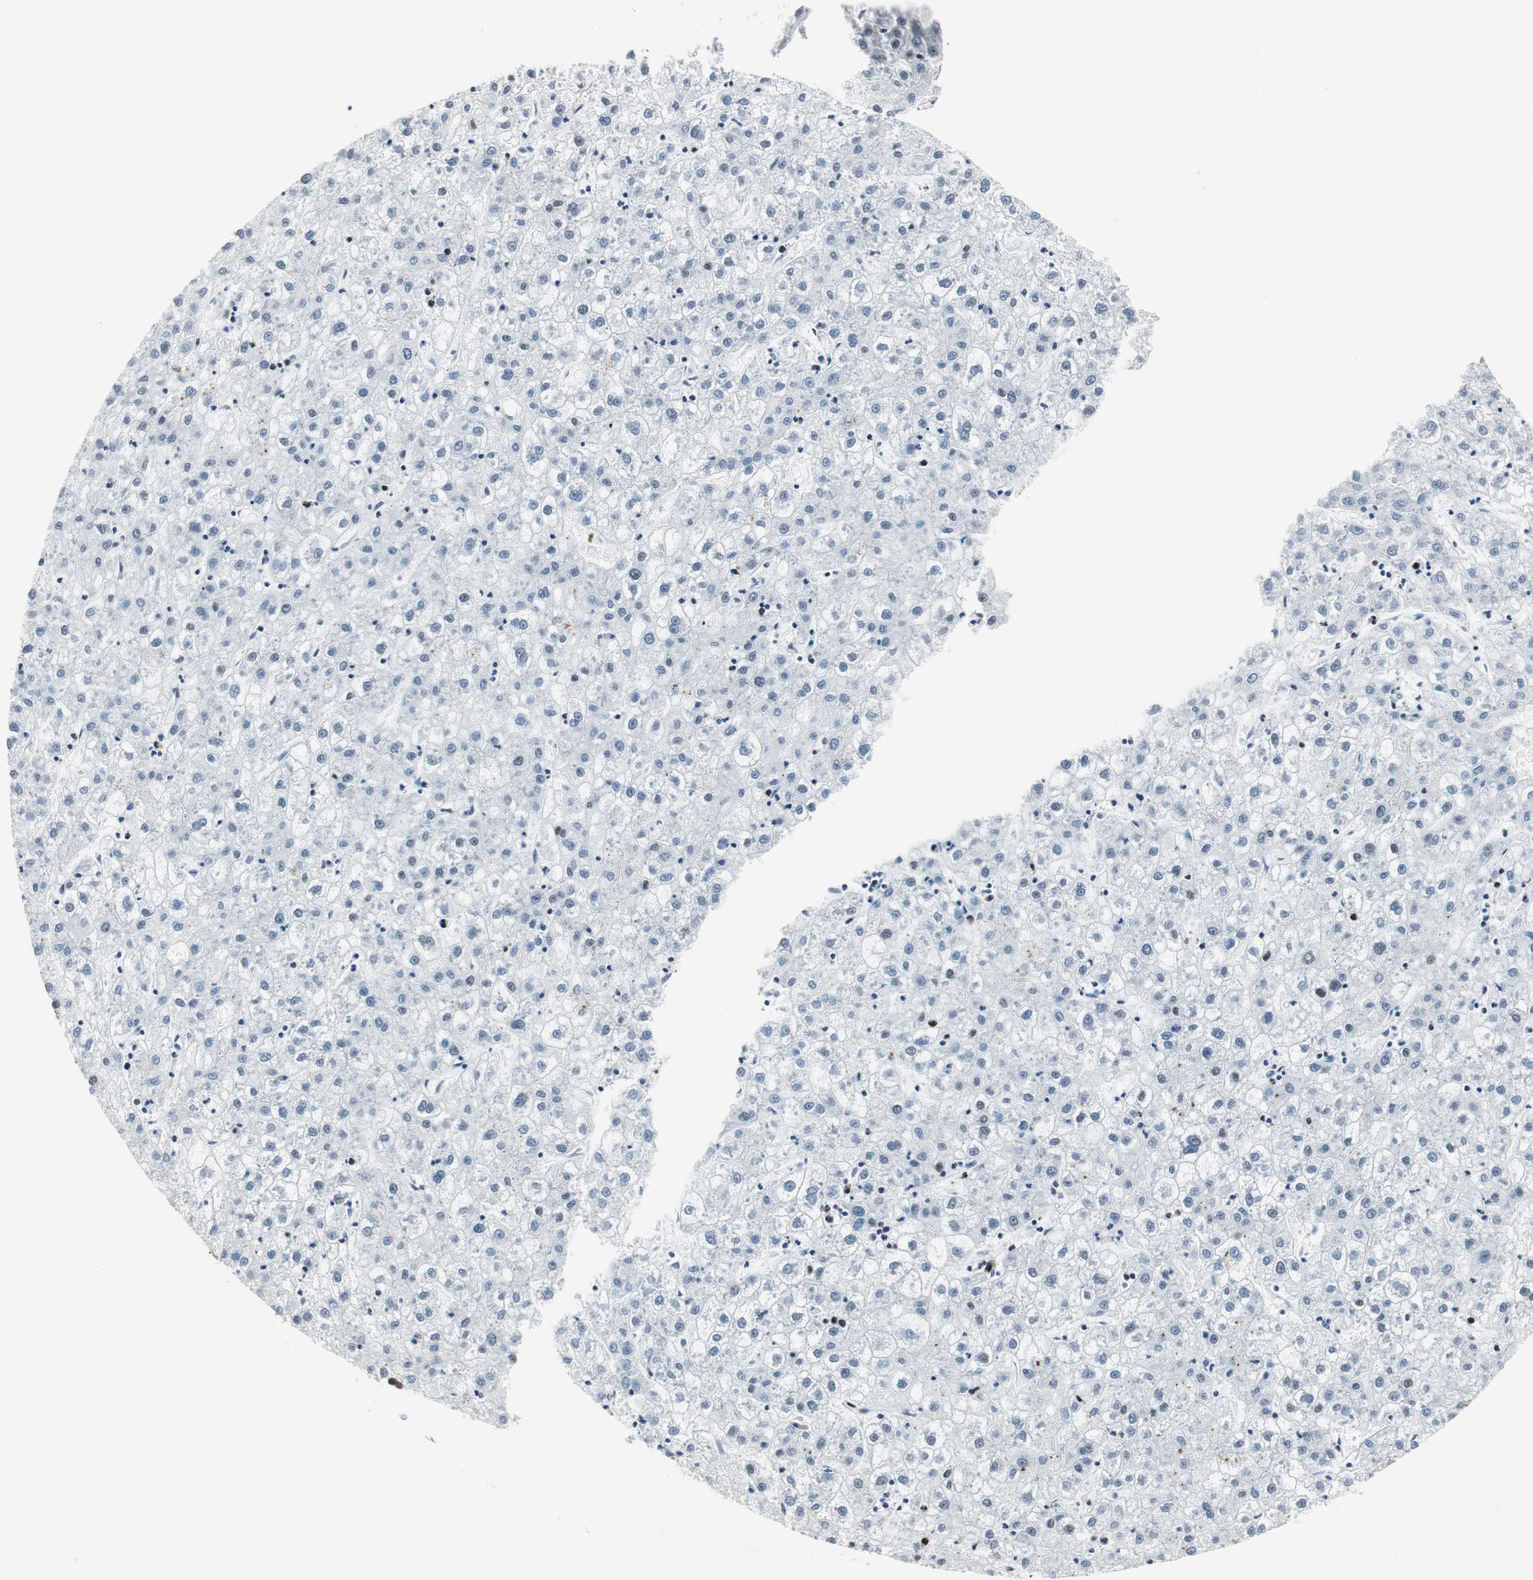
{"staining": {"intensity": "negative", "quantity": "none", "location": "none"}, "tissue": "liver cancer", "cell_type": "Tumor cells", "image_type": "cancer", "snomed": [{"axis": "morphology", "description": "Carcinoma, Hepatocellular, NOS"}, {"axis": "topography", "description": "Liver"}], "caption": "The photomicrograph displays no significant staining in tumor cells of liver hepatocellular carcinoma.", "gene": "RBBP4", "patient": {"sex": "male", "age": 72}}